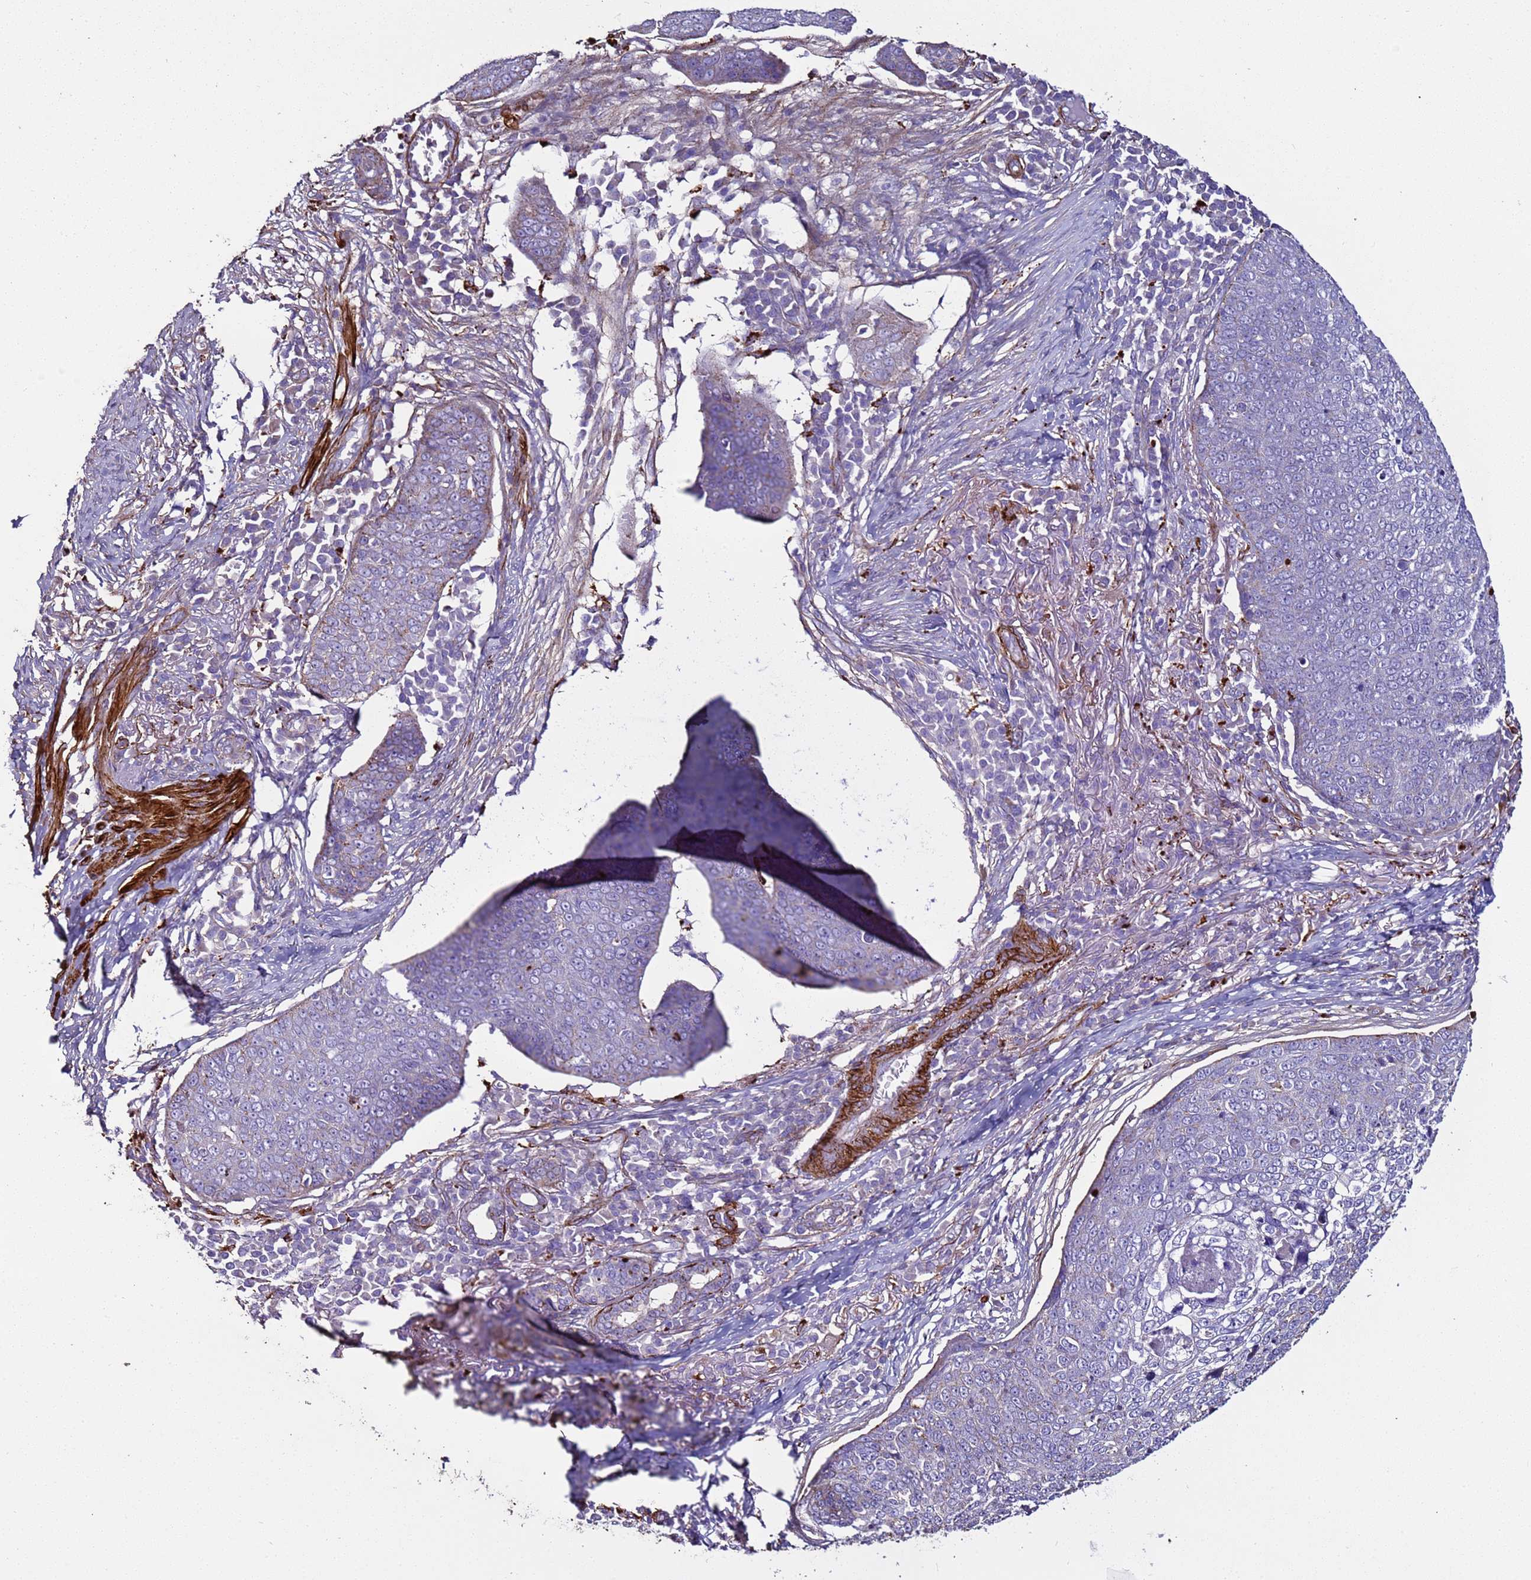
{"staining": {"intensity": "negative", "quantity": "none", "location": "none"}, "tissue": "skin cancer", "cell_type": "Tumor cells", "image_type": "cancer", "snomed": [{"axis": "morphology", "description": "Squamous cell carcinoma, NOS"}, {"axis": "topography", "description": "Skin"}], "caption": "The histopathology image demonstrates no significant positivity in tumor cells of skin cancer.", "gene": "RABL2B", "patient": {"sex": "male", "age": 71}}